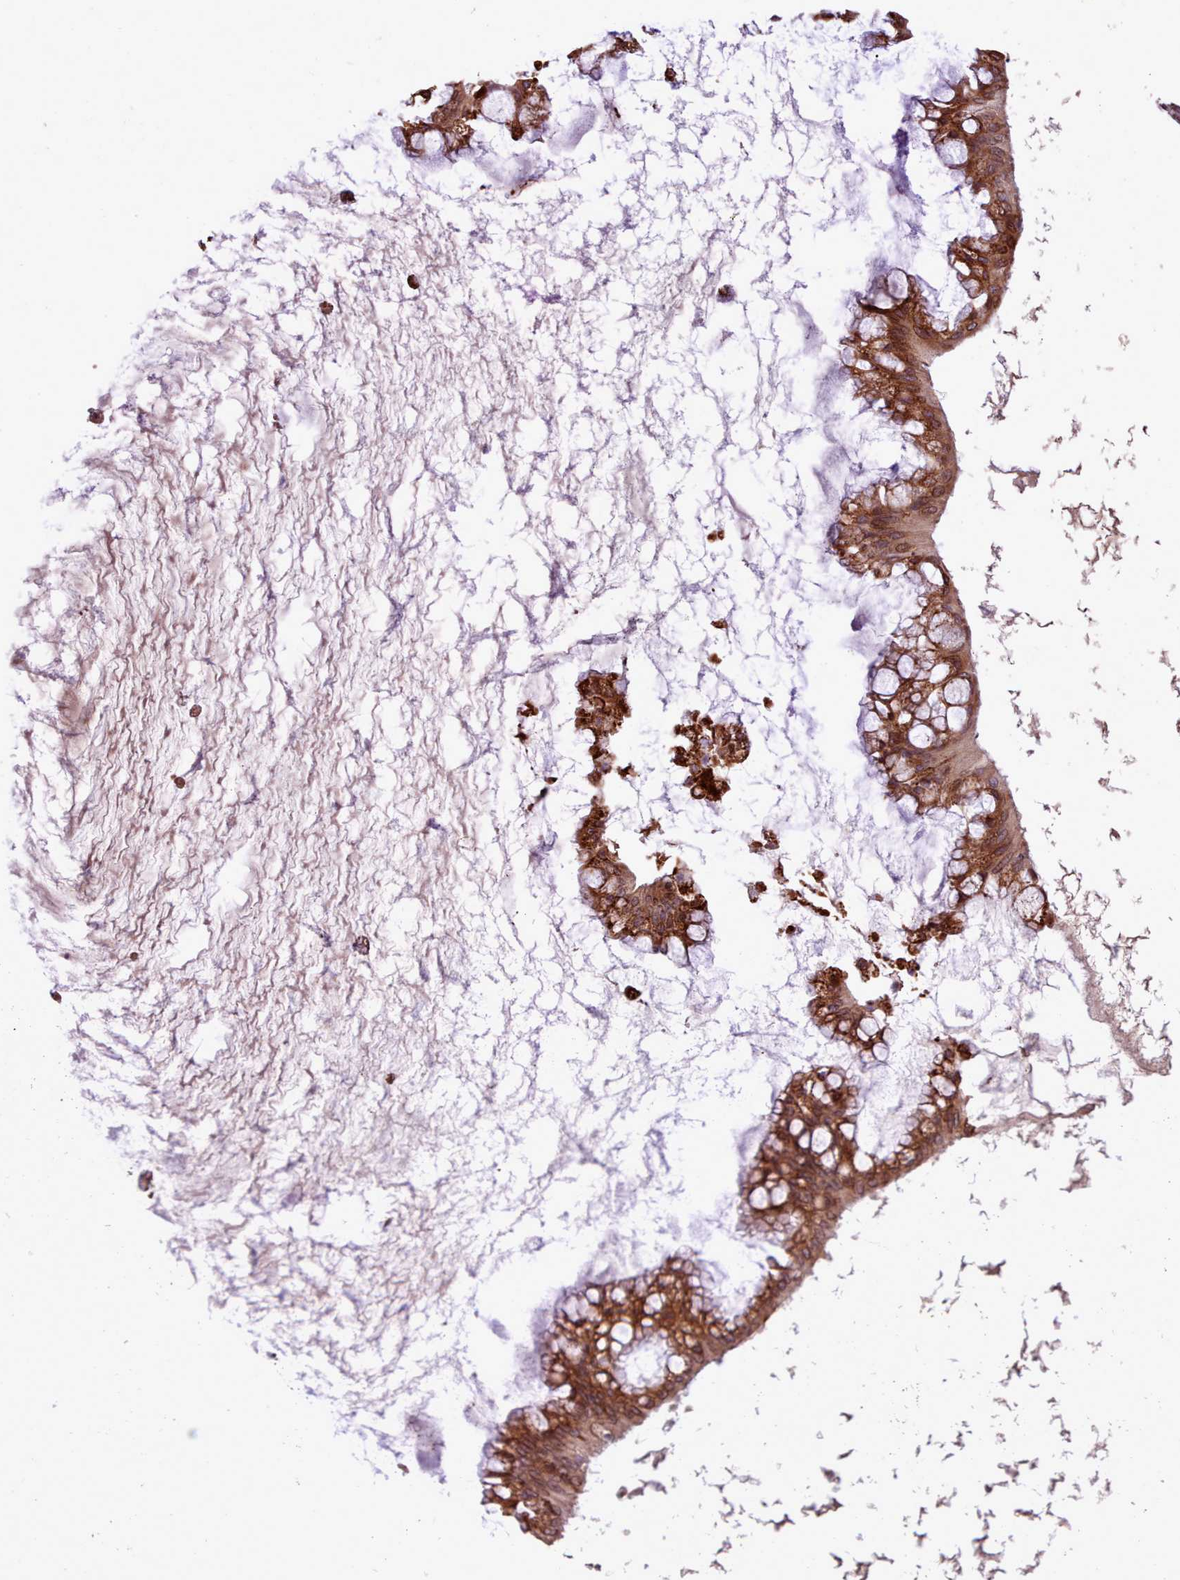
{"staining": {"intensity": "strong", "quantity": ">75%", "location": "cytoplasmic/membranous"}, "tissue": "ovarian cancer", "cell_type": "Tumor cells", "image_type": "cancer", "snomed": [{"axis": "morphology", "description": "Cystadenocarcinoma, mucinous, NOS"}, {"axis": "topography", "description": "Ovary"}], "caption": "Ovarian cancer was stained to show a protein in brown. There is high levels of strong cytoplasmic/membranous staining in about >75% of tumor cells.", "gene": "CABP1", "patient": {"sex": "female", "age": 73}}